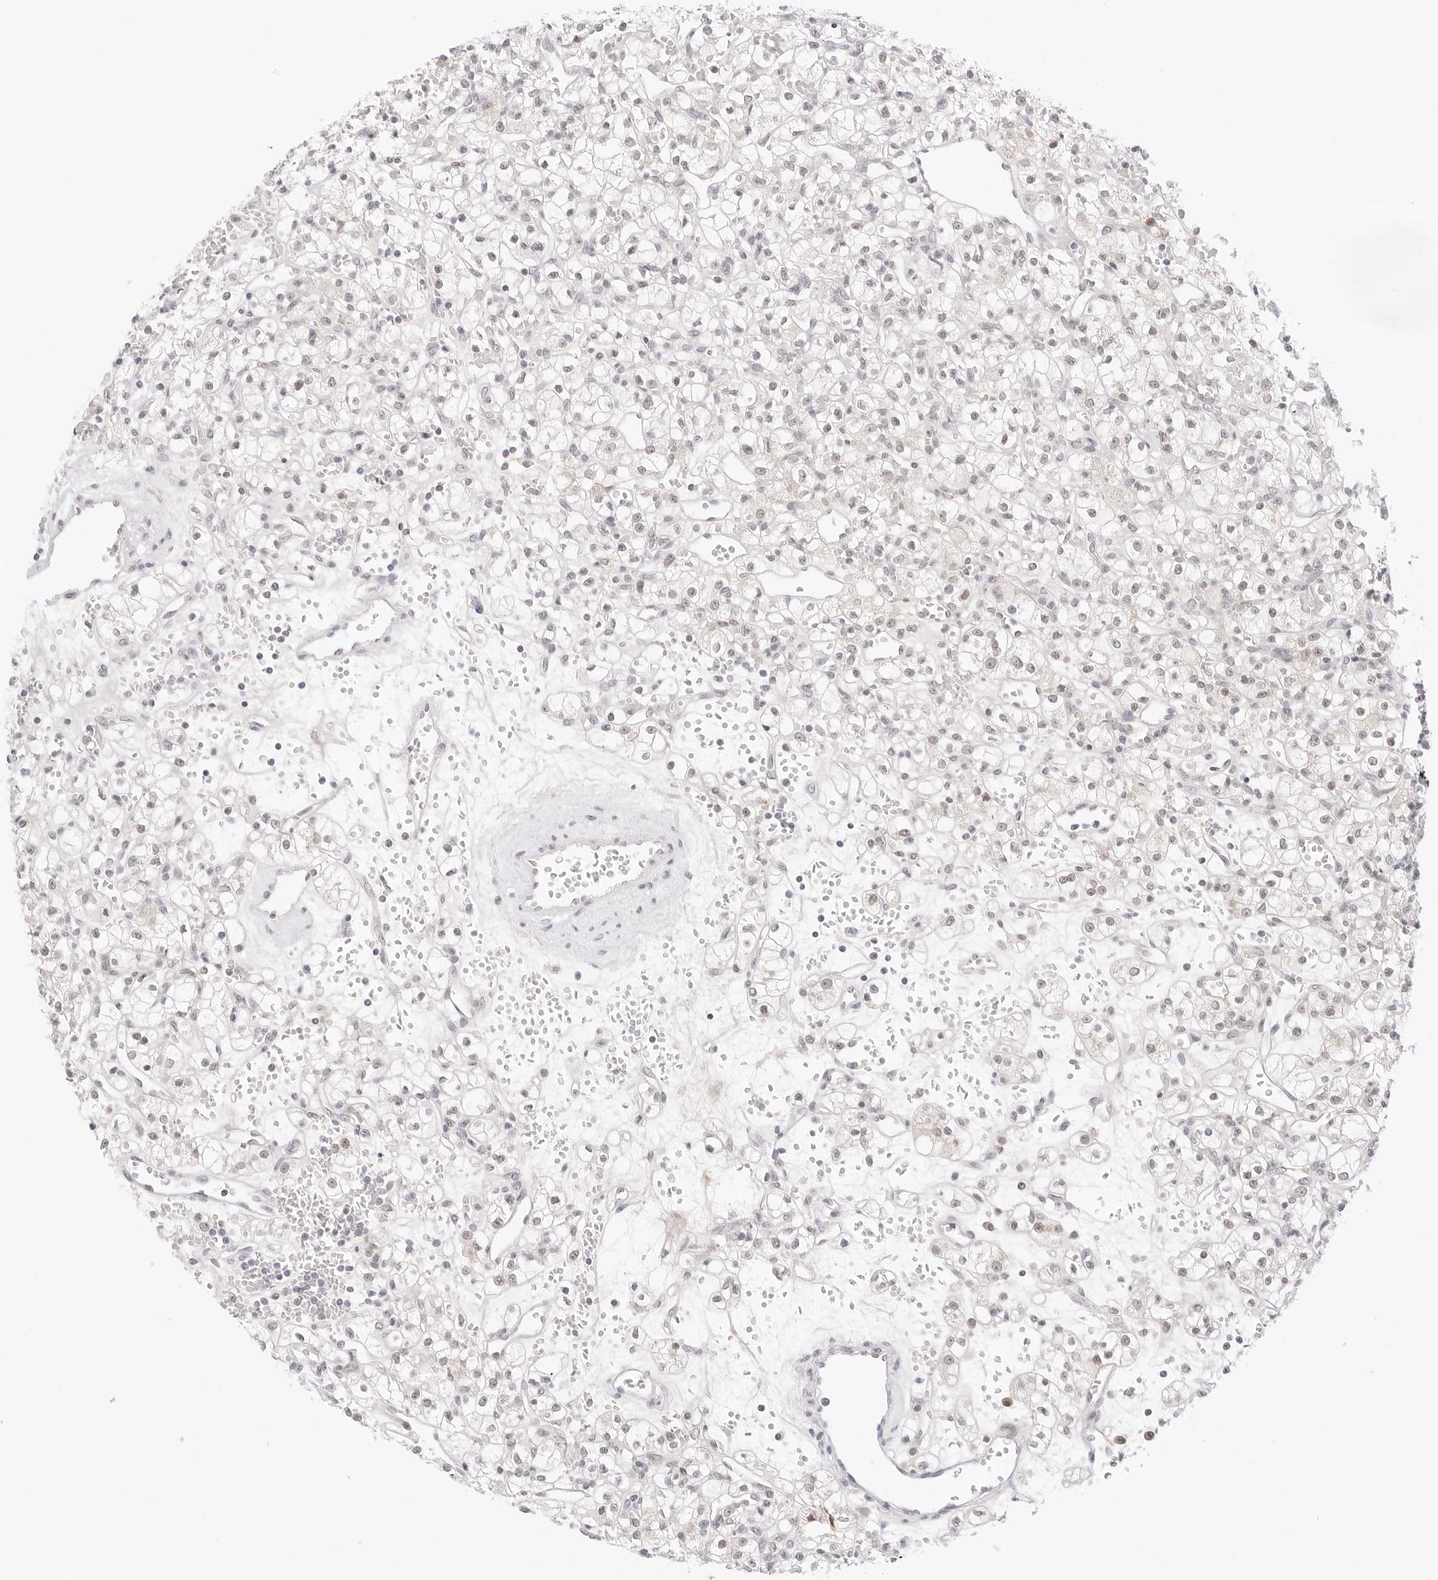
{"staining": {"intensity": "weak", "quantity": "25%-75%", "location": "nuclear"}, "tissue": "renal cancer", "cell_type": "Tumor cells", "image_type": "cancer", "snomed": [{"axis": "morphology", "description": "Adenocarcinoma, NOS"}, {"axis": "topography", "description": "Kidney"}], "caption": "Immunohistochemistry of renal cancer demonstrates low levels of weak nuclear positivity in about 25%-75% of tumor cells. Using DAB (3,3'-diaminobenzidine) (brown) and hematoxylin (blue) stains, captured at high magnification using brightfield microscopy.", "gene": "XKR4", "patient": {"sex": "female", "age": 59}}